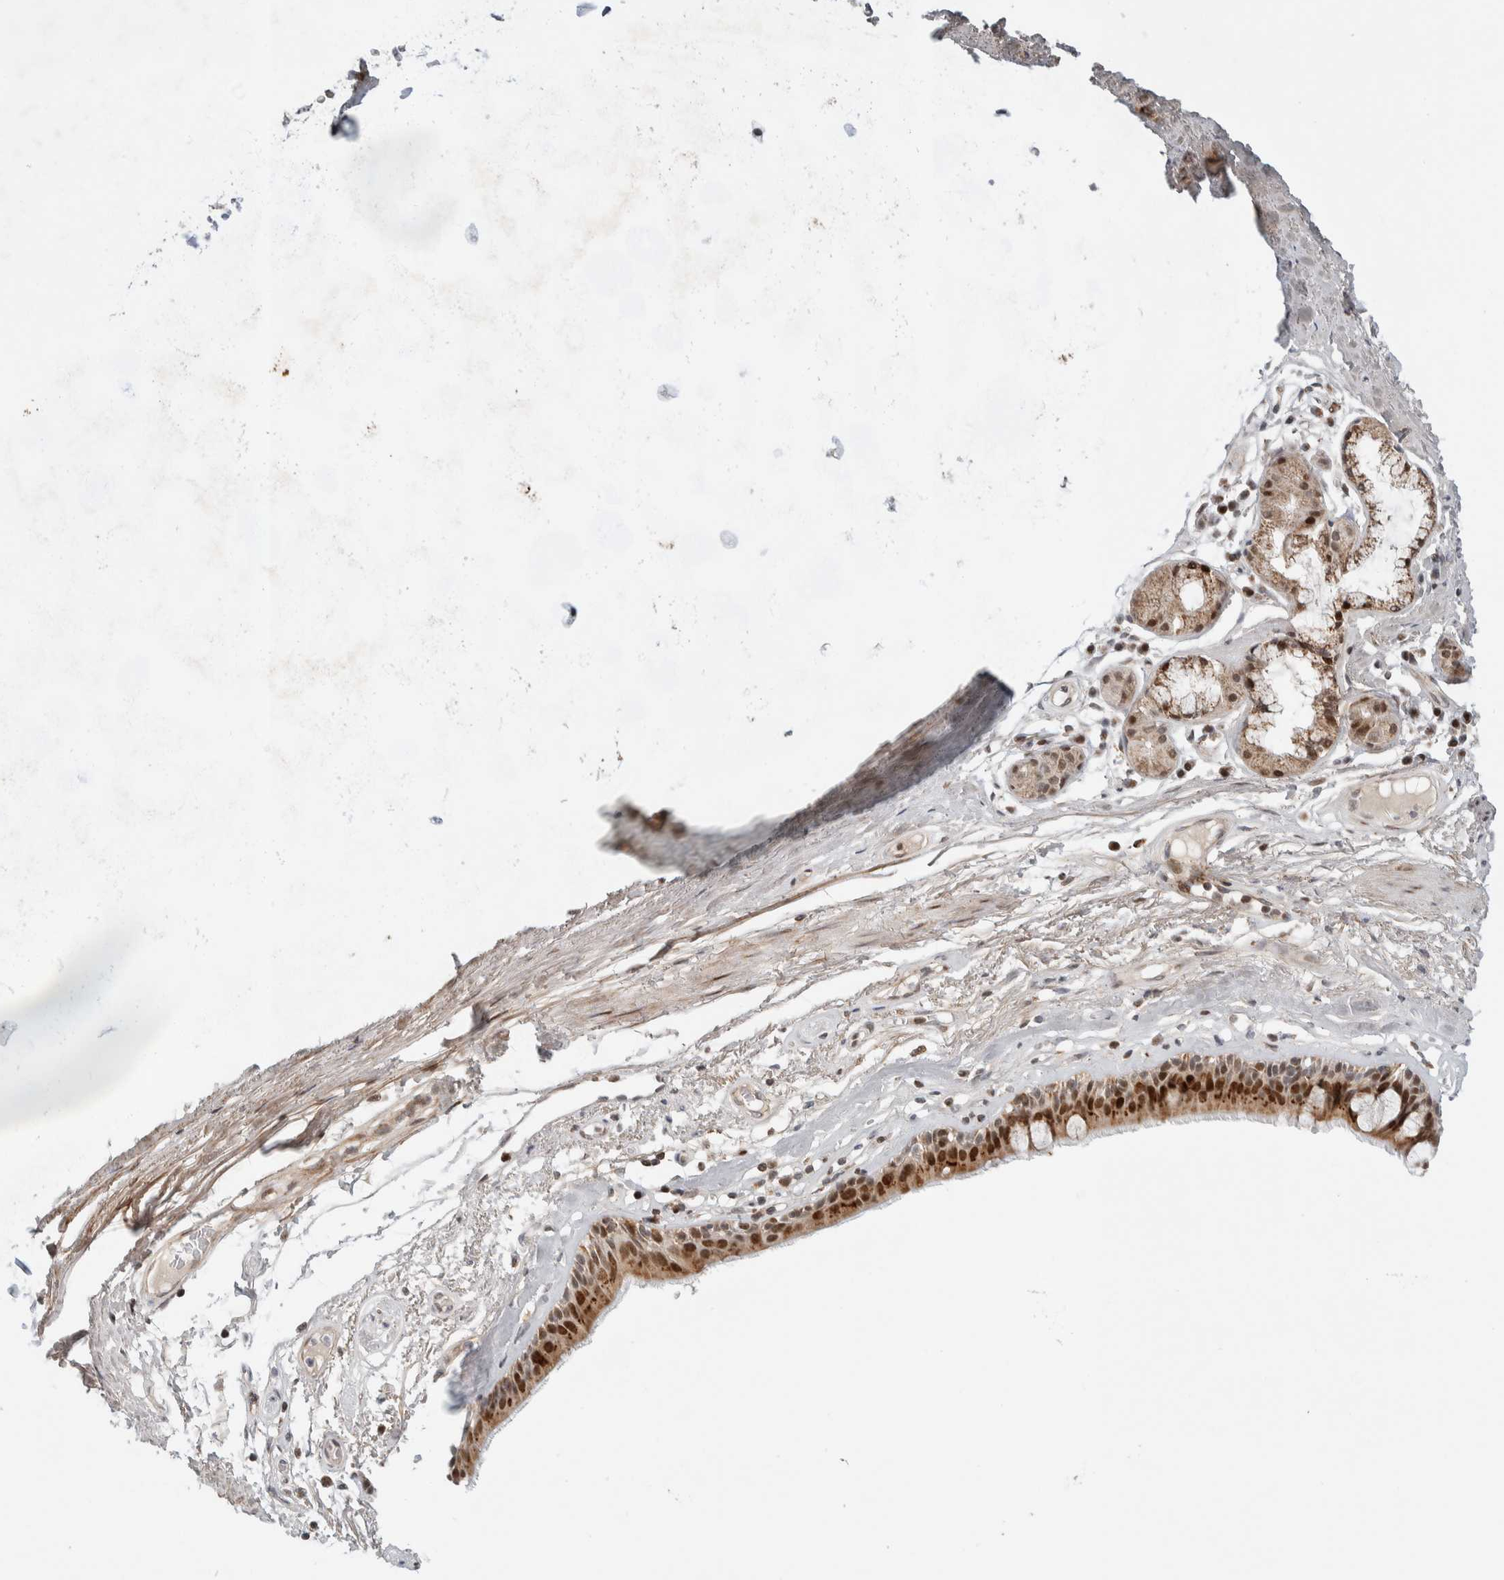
{"staining": {"intensity": "strong", "quantity": ">75%", "location": "cytoplasmic/membranous,nuclear"}, "tissue": "bronchus", "cell_type": "Respiratory epithelial cells", "image_type": "normal", "snomed": [{"axis": "morphology", "description": "Normal tissue, NOS"}, {"axis": "topography", "description": "Cartilage tissue"}], "caption": "A micrograph showing strong cytoplasmic/membranous,nuclear expression in approximately >75% of respiratory epithelial cells in normal bronchus, as visualized by brown immunohistochemical staining.", "gene": "TSPAN32", "patient": {"sex": "female", "age": 63}}